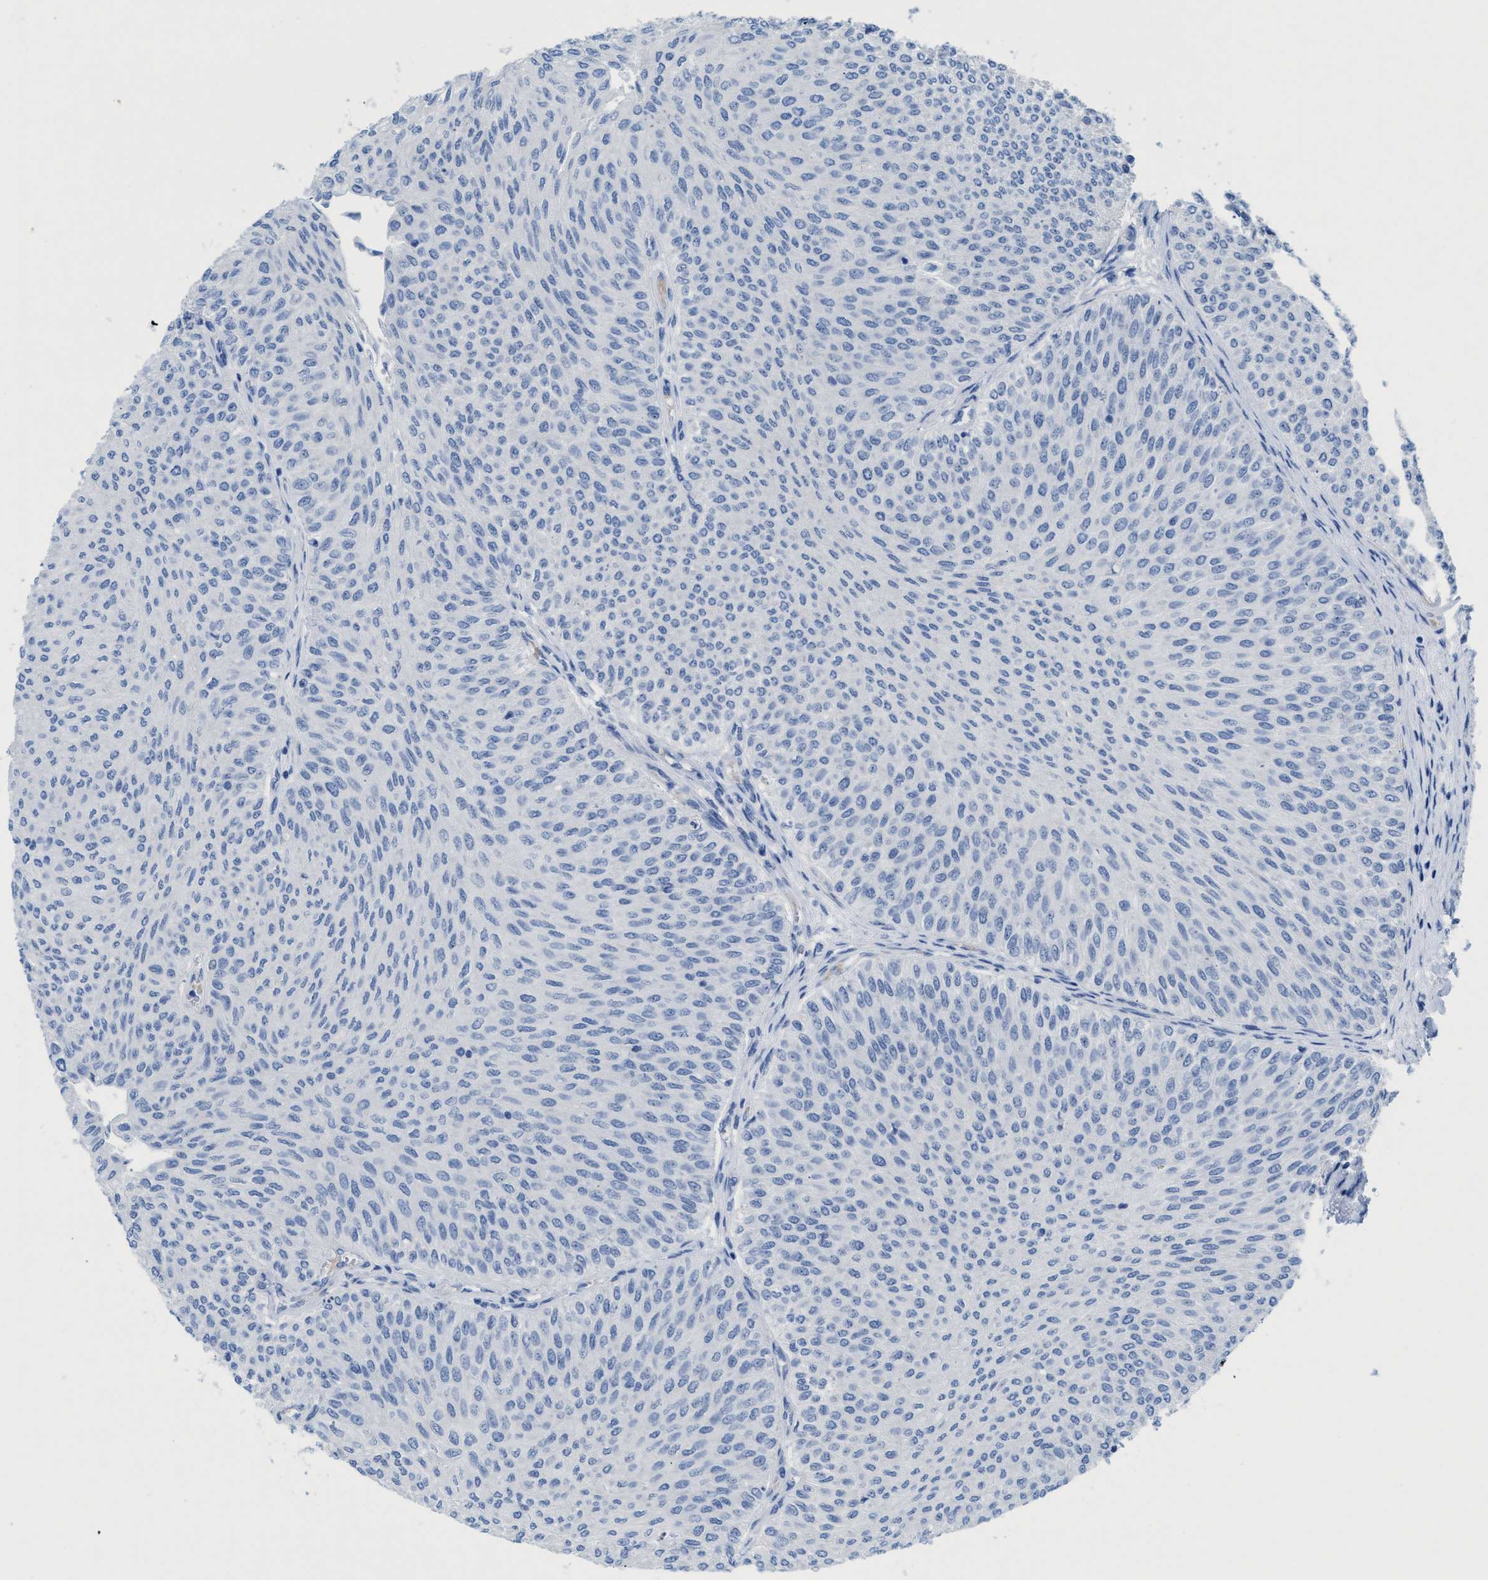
{"staining": {"intensity": "negative", "quantity": "none", "location": "none"}, "tissue": "urothelial cancer", "cell_type": "Tumor cells", "image_type": "cancer", "snomed": [{"axis": "morphology", "description": "Urothelial carcinoma, Low grade"}, {"axis": "topography", "description": "Urinary bladder"}], "caption": "There is no significant expression in tumor cells of urothelial carcinoma (low-grade). (DAB immunohistochemistry with hematoxylin counter stain).", "gene": "ANKFN1", "patient": {"sex": "male", "age": 78}}